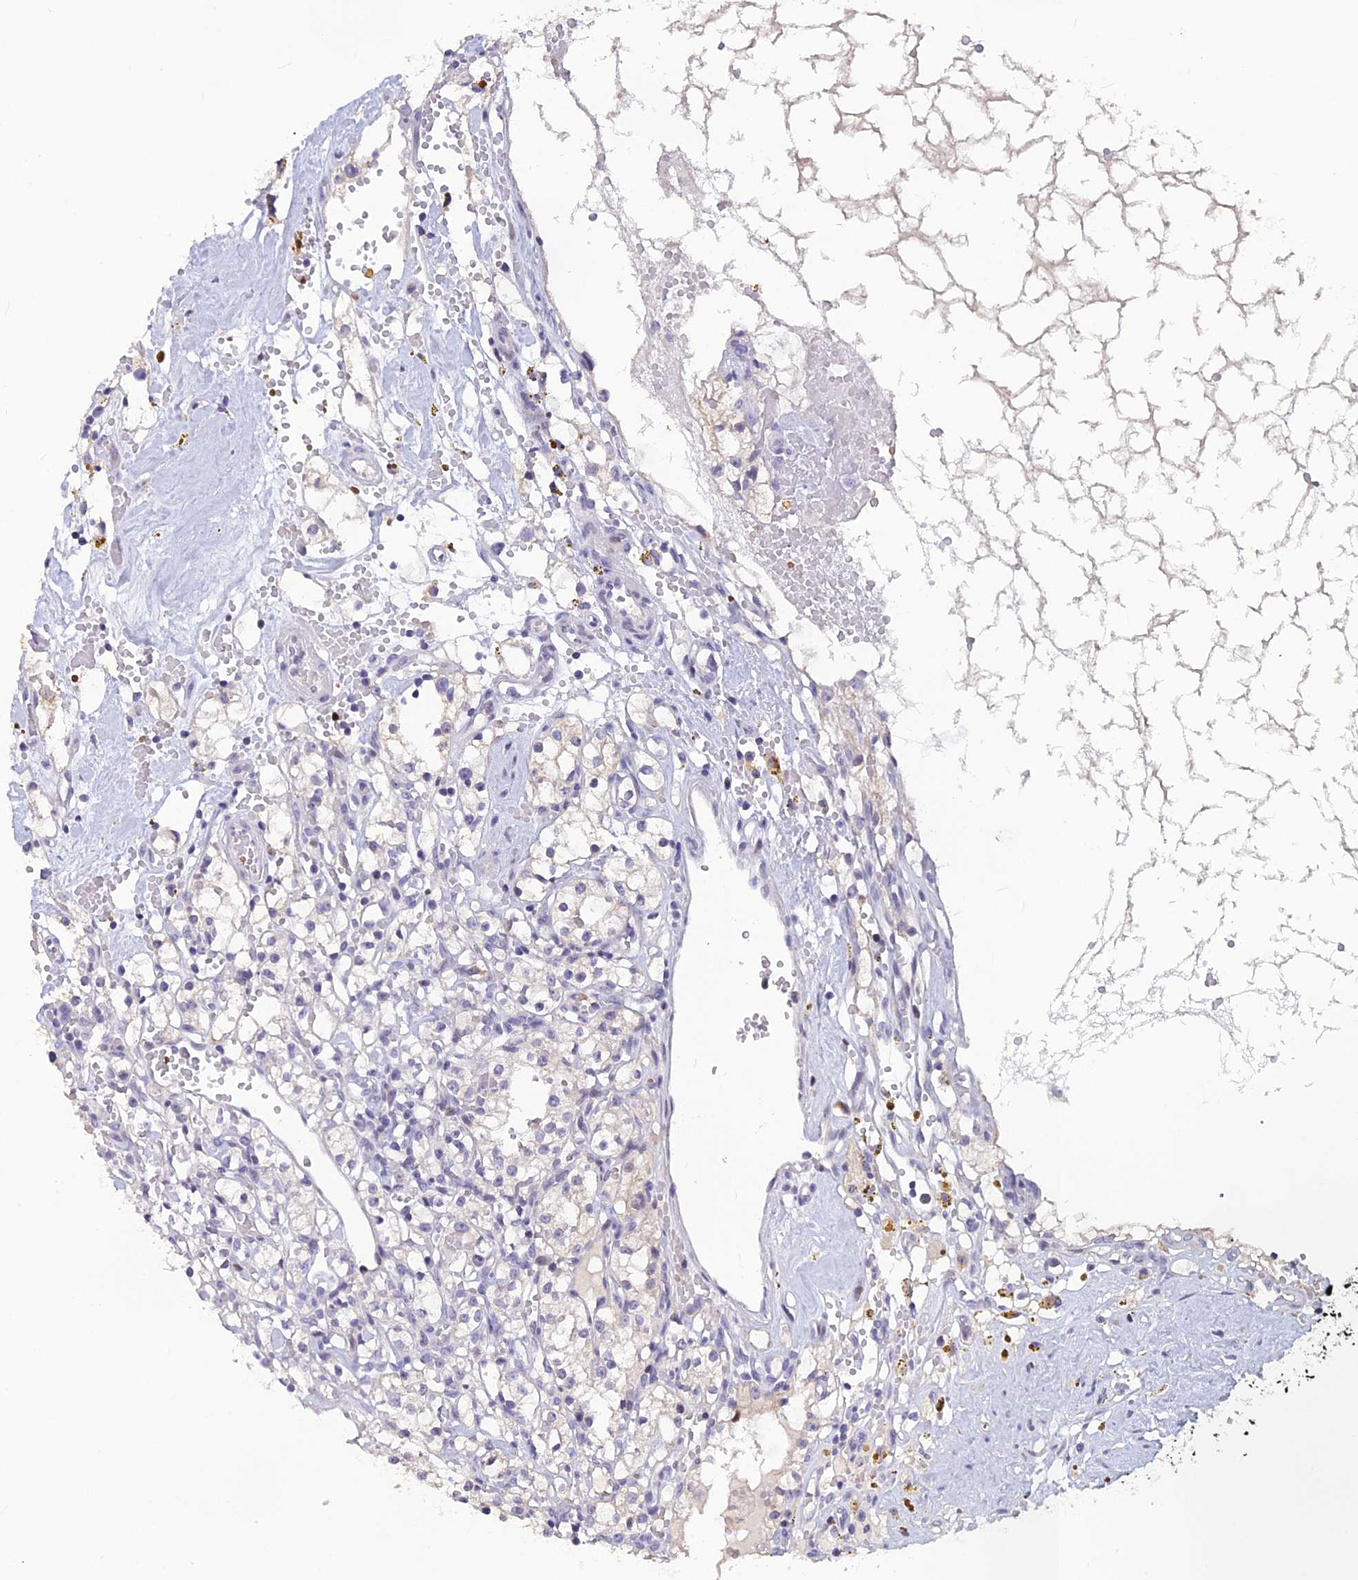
{"staining": {"intensity": "negative", "quantity": "none", "location": "none"}, "tissue": "renal cancer", "cell_type": "Tumor cells", "image_type": "cancer", "snomed": [{"axis": "morphology", "description": "Adenocarcinoma, NOS"}, {"axis": "topography", "description": "Kidney"}], "caption": "Micrograph shows no significant protein expression in tumor cells of renal adenocarcinoma. (DAB (3,3'-diaminobenzidine) immunohistochemistry (IHC), high magnification).", "gene": "TMEM134", "patient": {"sex": "male", "age": 56}}